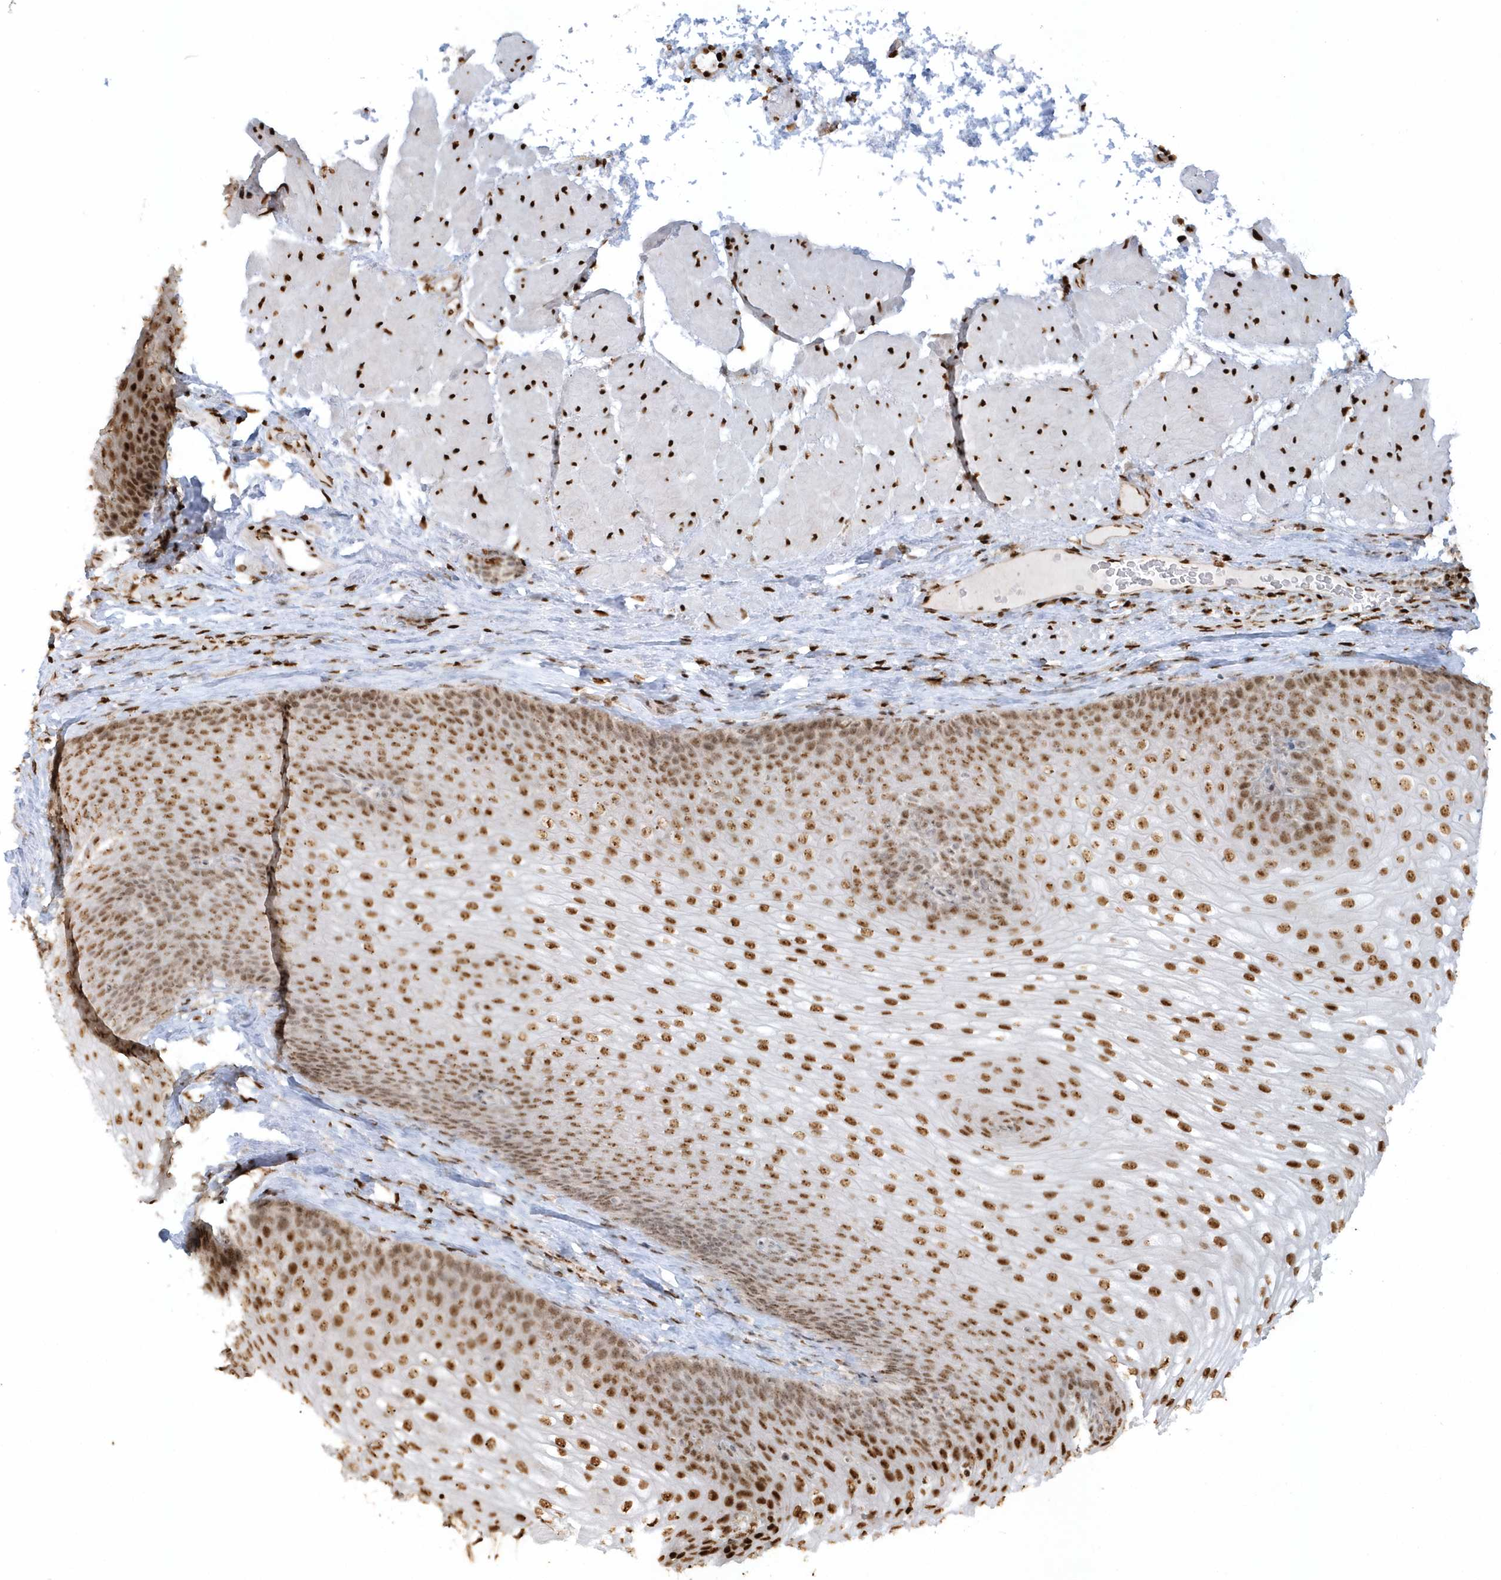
{"staining": {"intensity": "strong", "quantity": ">75%", "location": "nuclear"}, "tissue": "esophagus", "cell_type": "Squamous epithelial cells", "image_type": "normal", "snomed": [{"axis": "morphology", "description": "Normal tissue, NOS"}, {"axis": "topography", "description": "Esophagus"}], "caption": "Immunohistochemical staining of benign esophagus exhibits >75% levels of strong nuclear protein positivity in approximately >75% of squamous epithelial cells.", "gene": "SUMO2", "patient": {"sex": "female", "age": 66}}